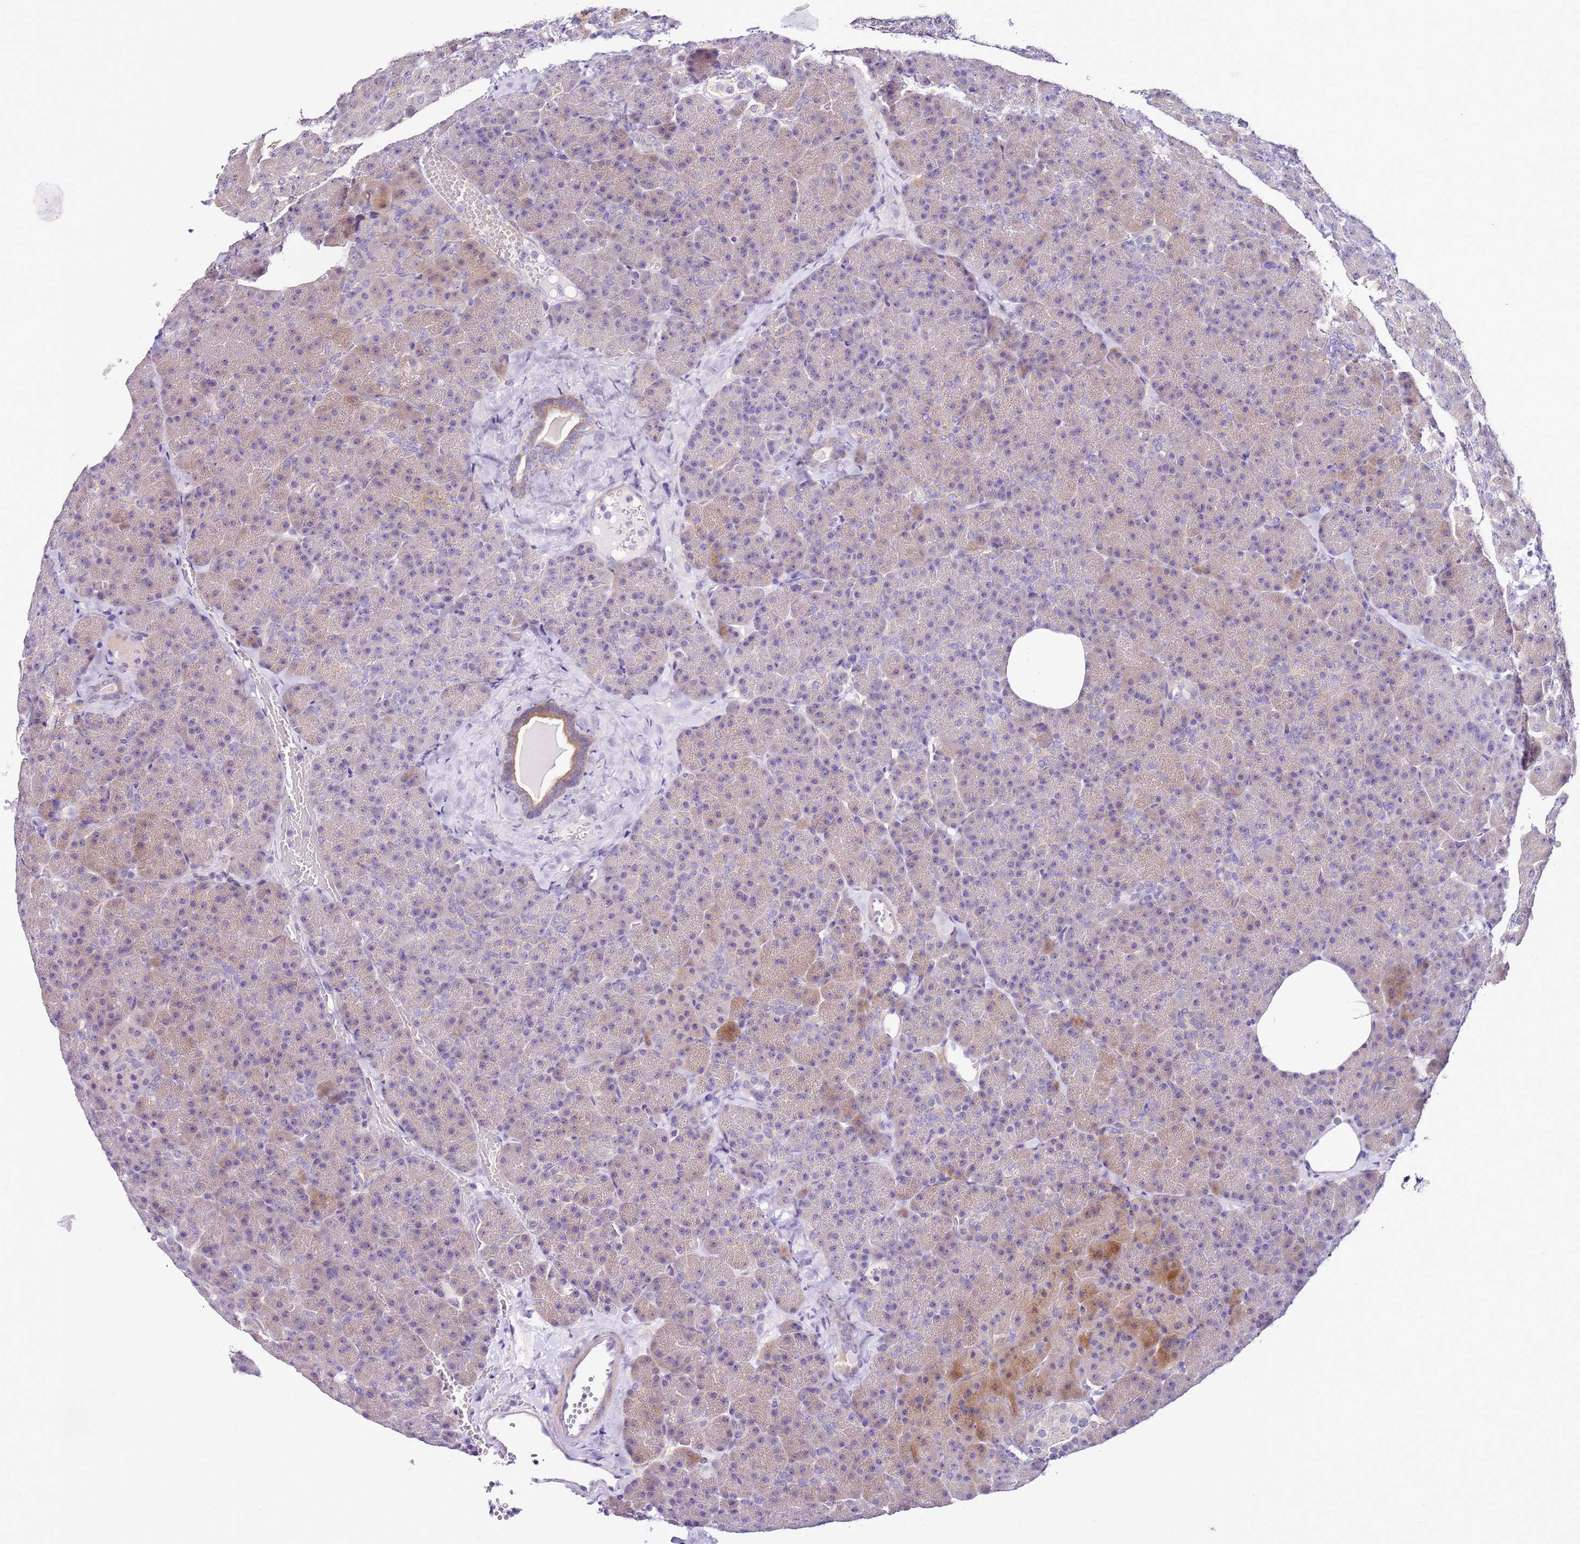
{"staining": {"intensity": "weak", "quantity": "<25%", "location": "cytoplasmic/membranous"}, "tissue": "pancreas", "cell_type": "Exocrine glandular cells", "image_type": "normal", "snomed": [{"axis": "morphology", "description": "Normal tissue, NOS"}, {"axis": "morphology", "description": "Carcinoid, malignant, NOS"}, {"axis": "topography", "description": "Pancreas"}], "caption": "This micrograph is of unremarkable pancreas stained with immunohistochemistry (IHC) to label a protein in brown with the nuclei are counter-stained blue. There is no expression in exocrine glandular cells. (DAB IHC, high magnification).", "gene": "HGD", "patient": {"sex": "female", "age": 35}}